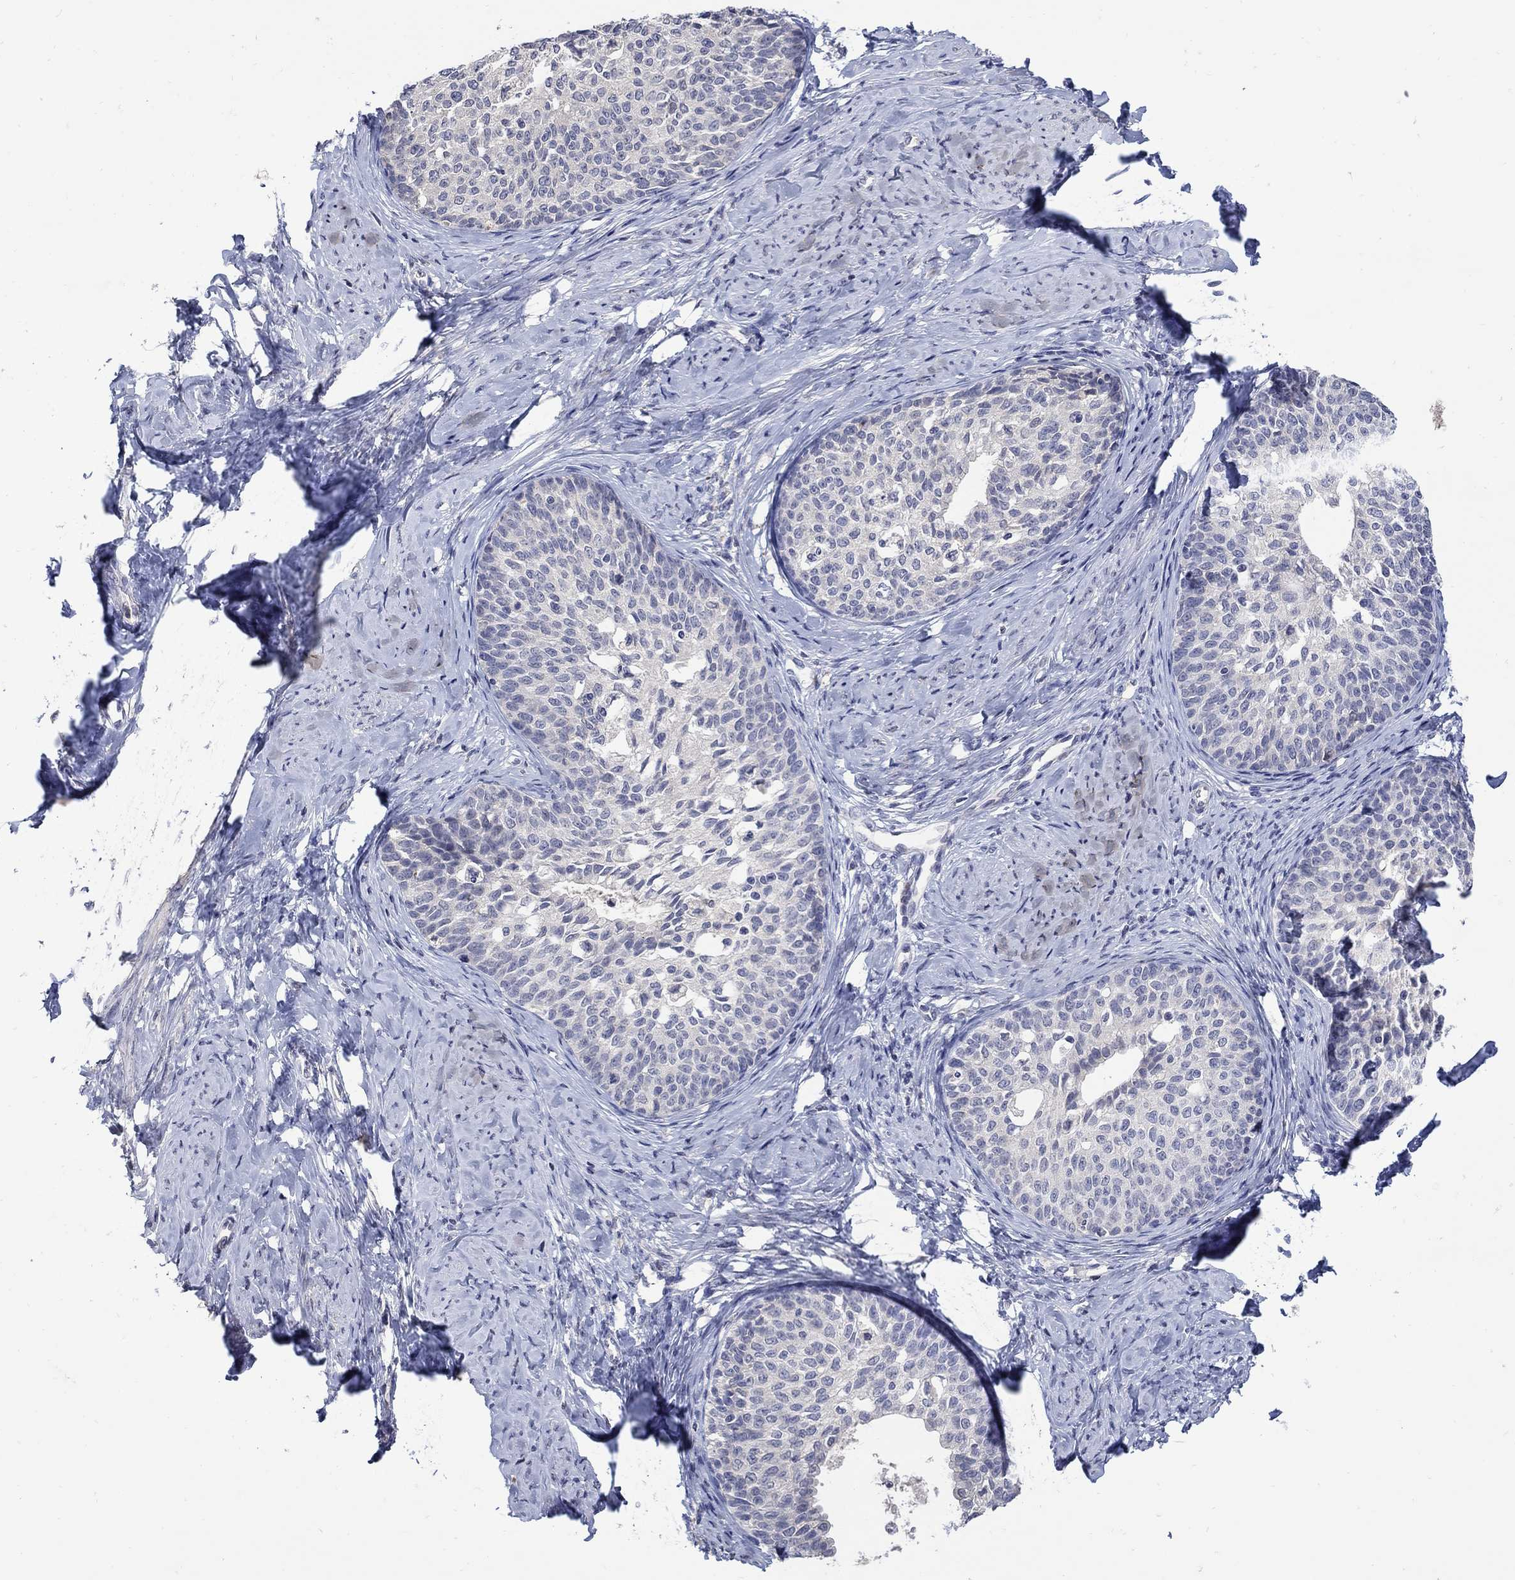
{"staining": {"intensity": "negative", "quantity": "none", "location": "none"}, "tissue": "cervical cancer", "cell_type": "Tumor cells", "image_type": "cancer", "snomed": [{"axis": "morphology", "description": "Squamous cell carcinoma, NOS"}, {"axis": "topography", "description": "Cervix"}], "caption": "Micrograph shows no protein positivity in tumor cells of cervical squamous cell carcinoma tissue.", "gene": "CETN1", "patient": {"sex": "female", "age": 51}}